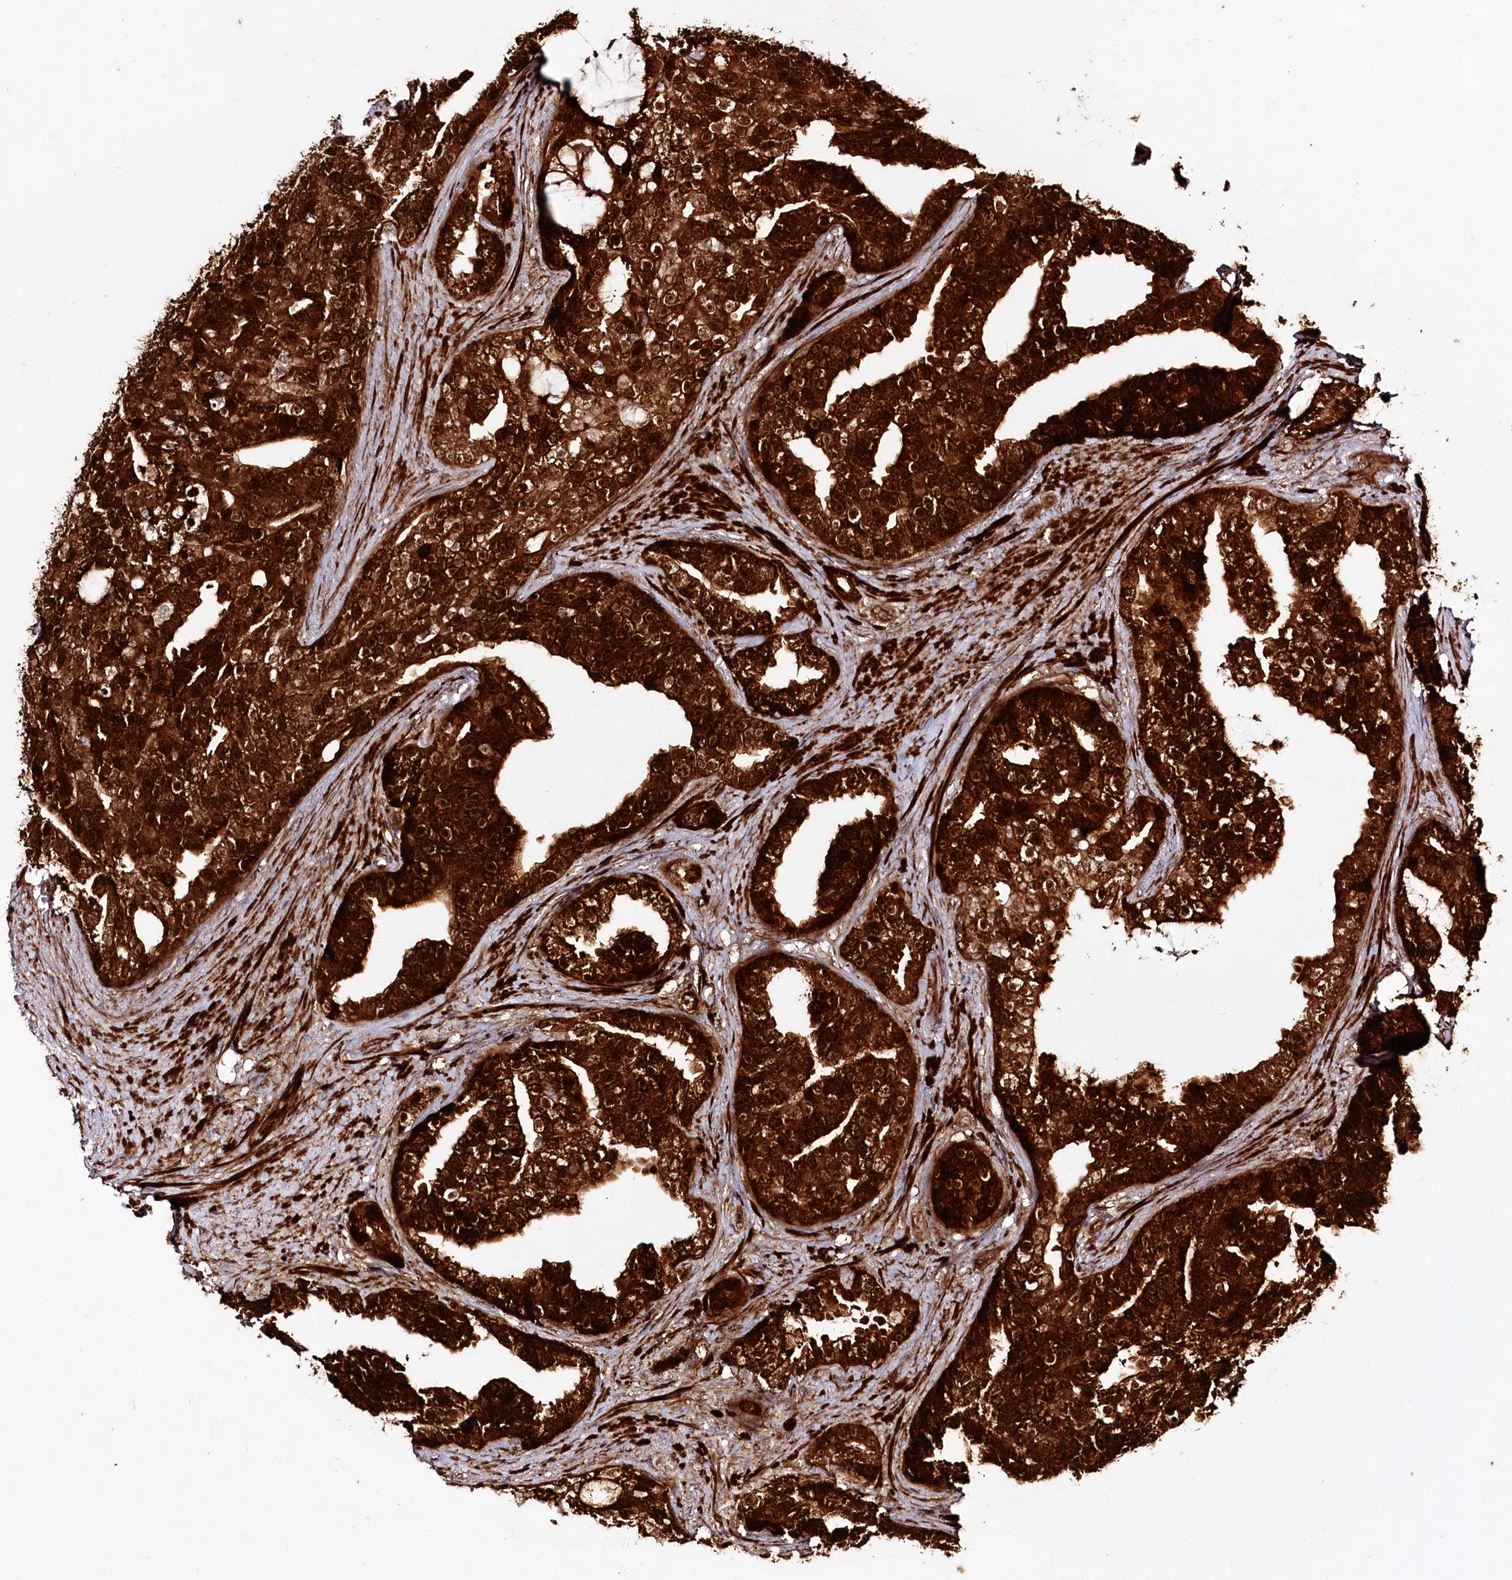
{"staining": {"intensity": "strong", "quantity": ">75%", "location": "cytoplasmic/membranous"}, "tissue": "prostate cancer", "cell_type": "Tumor cells", "image_type": "cancer", "snomed": [{"axis": "morphology", "description": "Adenocarcinoma, Low grade"}, {"axis": "topography", "description": "Prostate"}], "caption": "Protein expression analysis of human prostate cancer (low-grade adenocarcinoma) reveals strong cytoplasmic/membranous positivity in about >75% of tumor cells.", "gene": "REXO2", "patient": {"sex": "male", "age": 71}}